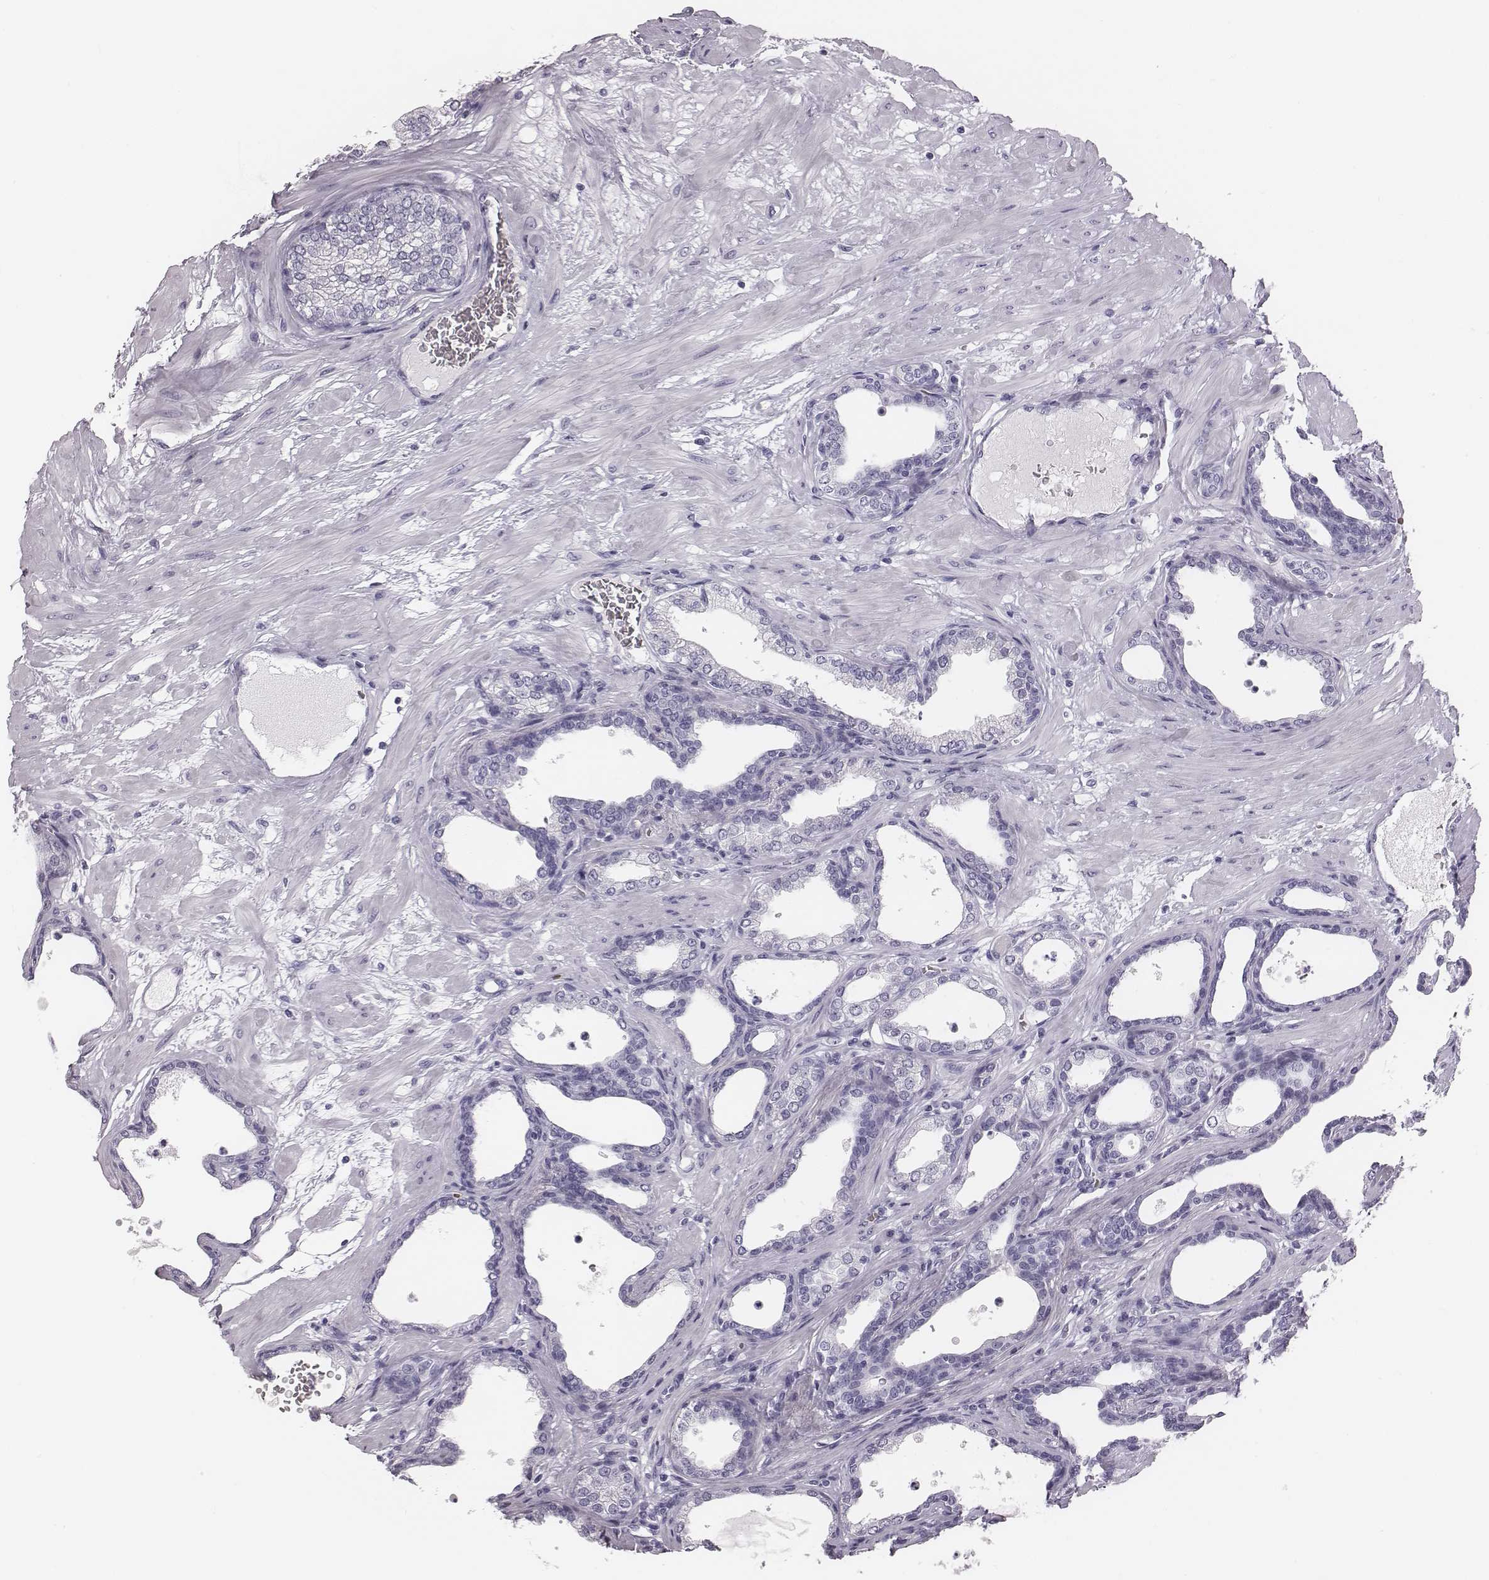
{"staining": {"intensity": "negative", "quantity": "none", "location": "none"}, "tissue": "prostate", "cell_type": "Glandular cells", "image_type": "normal", "snomed": [{"axis": "morphology", "description": "Normal tissue, NOS"}, {"axis": "topography", "description": "Prostate"}], "caption": "Prostate was stained to show a protein in brown. There is no significant expression in glandular cells. The staining is performed using DAB brown chromogen with nuclei counter-stained in using hematoxylin.", "gene": "HBZ", "patient": {"sex": "male", "age": 37}}